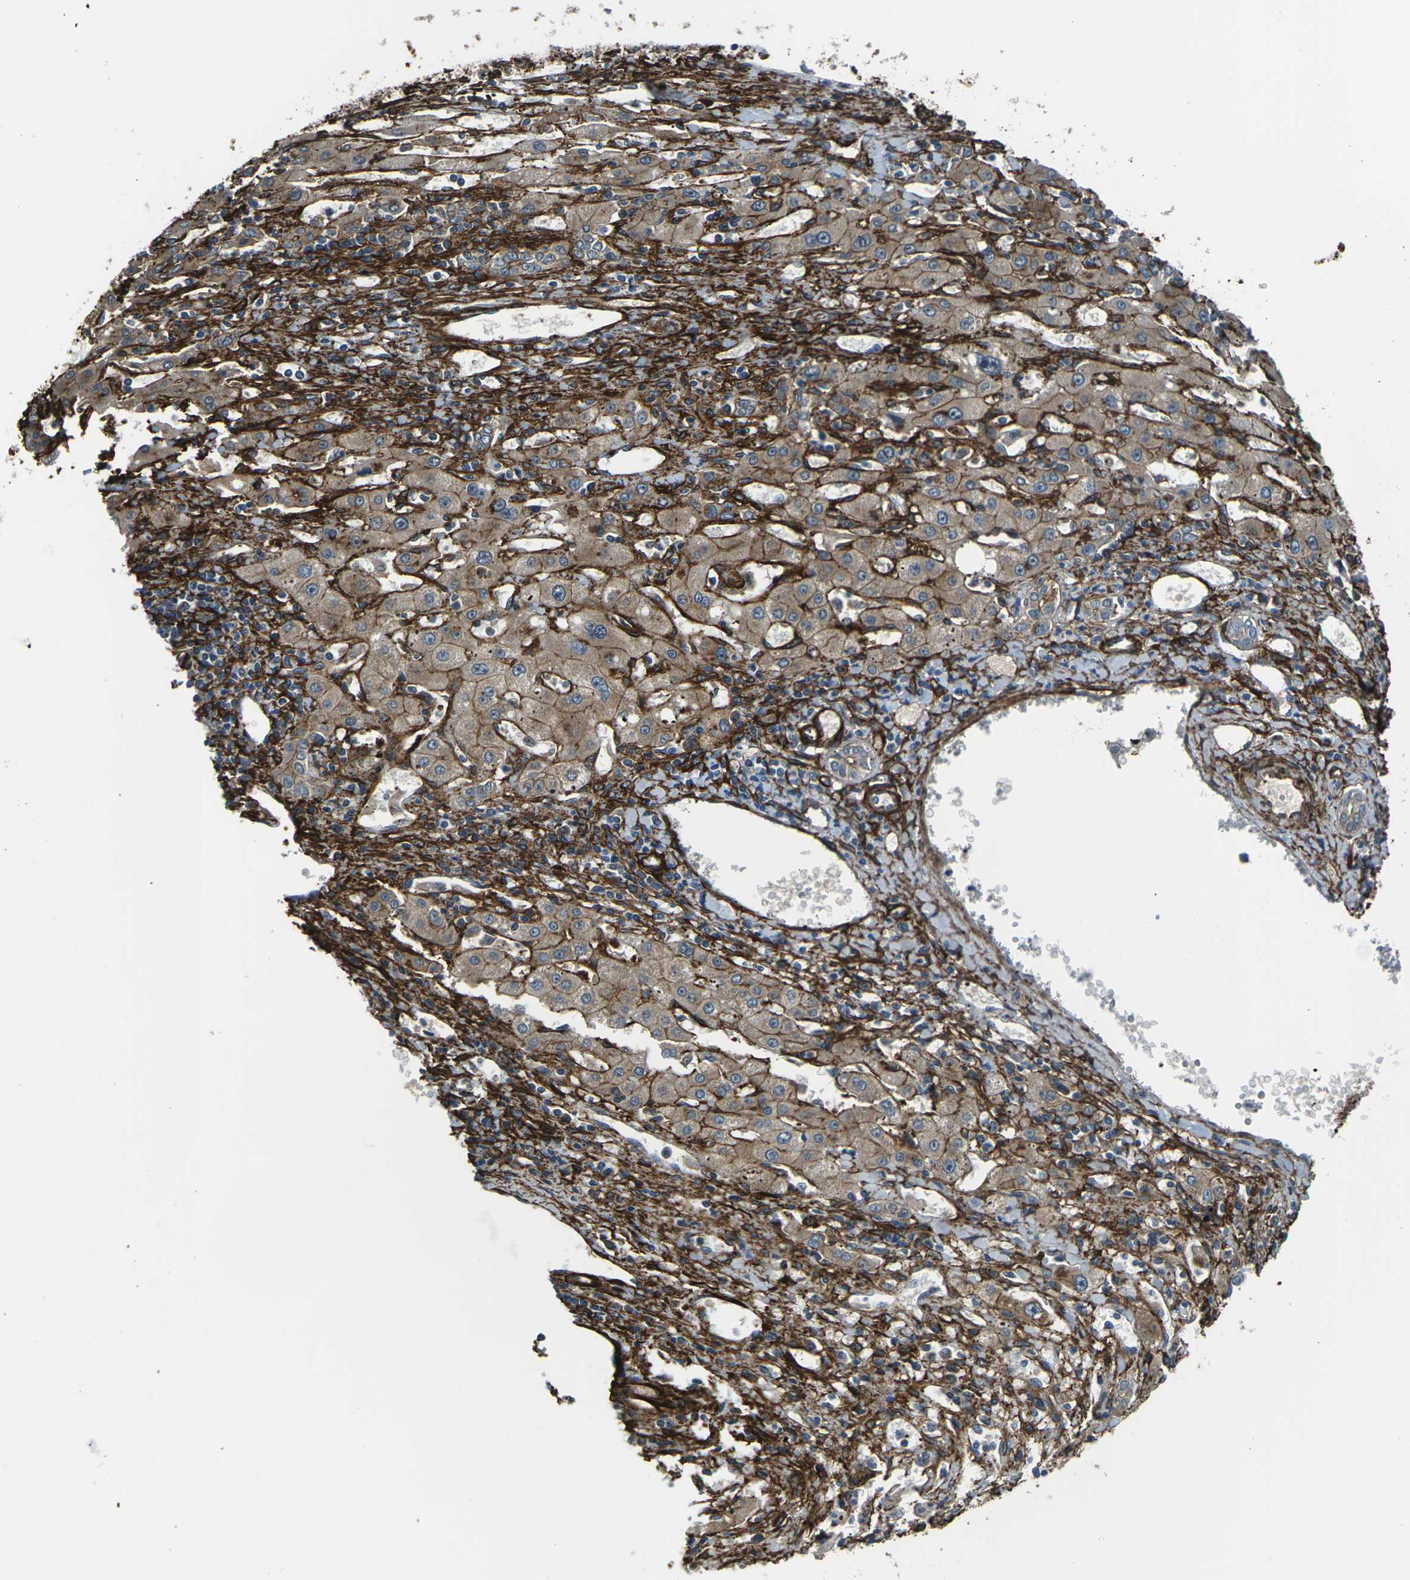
{"staining": {"intensity": "moderate", "quantity": "25%-75%", "location": "cytoplasmic/membranous"}, "tissue": "liver cancer", "cell_type": "Tumor cells", "image_type": "cancer", "snomed": [{"axis": "morphology", "description": "Carcinoma, Hepatocellular, NOS"}, {"axis": "topography", "description": "Liver"}], "caption": "IHC photomicrograph of neoplastic tissue: hepatocellular carcinoma (liver) stained using immunohistochemistry (IHC) demonstrates medium levels of moderate protein expression localized specifically in the cytoplasmic/membranous of tumor cells, appearing as a cytoplasmic/membranous brown color.", "gene": "GRAMD1C", "patient": {"sex": "male", "age": 72}}